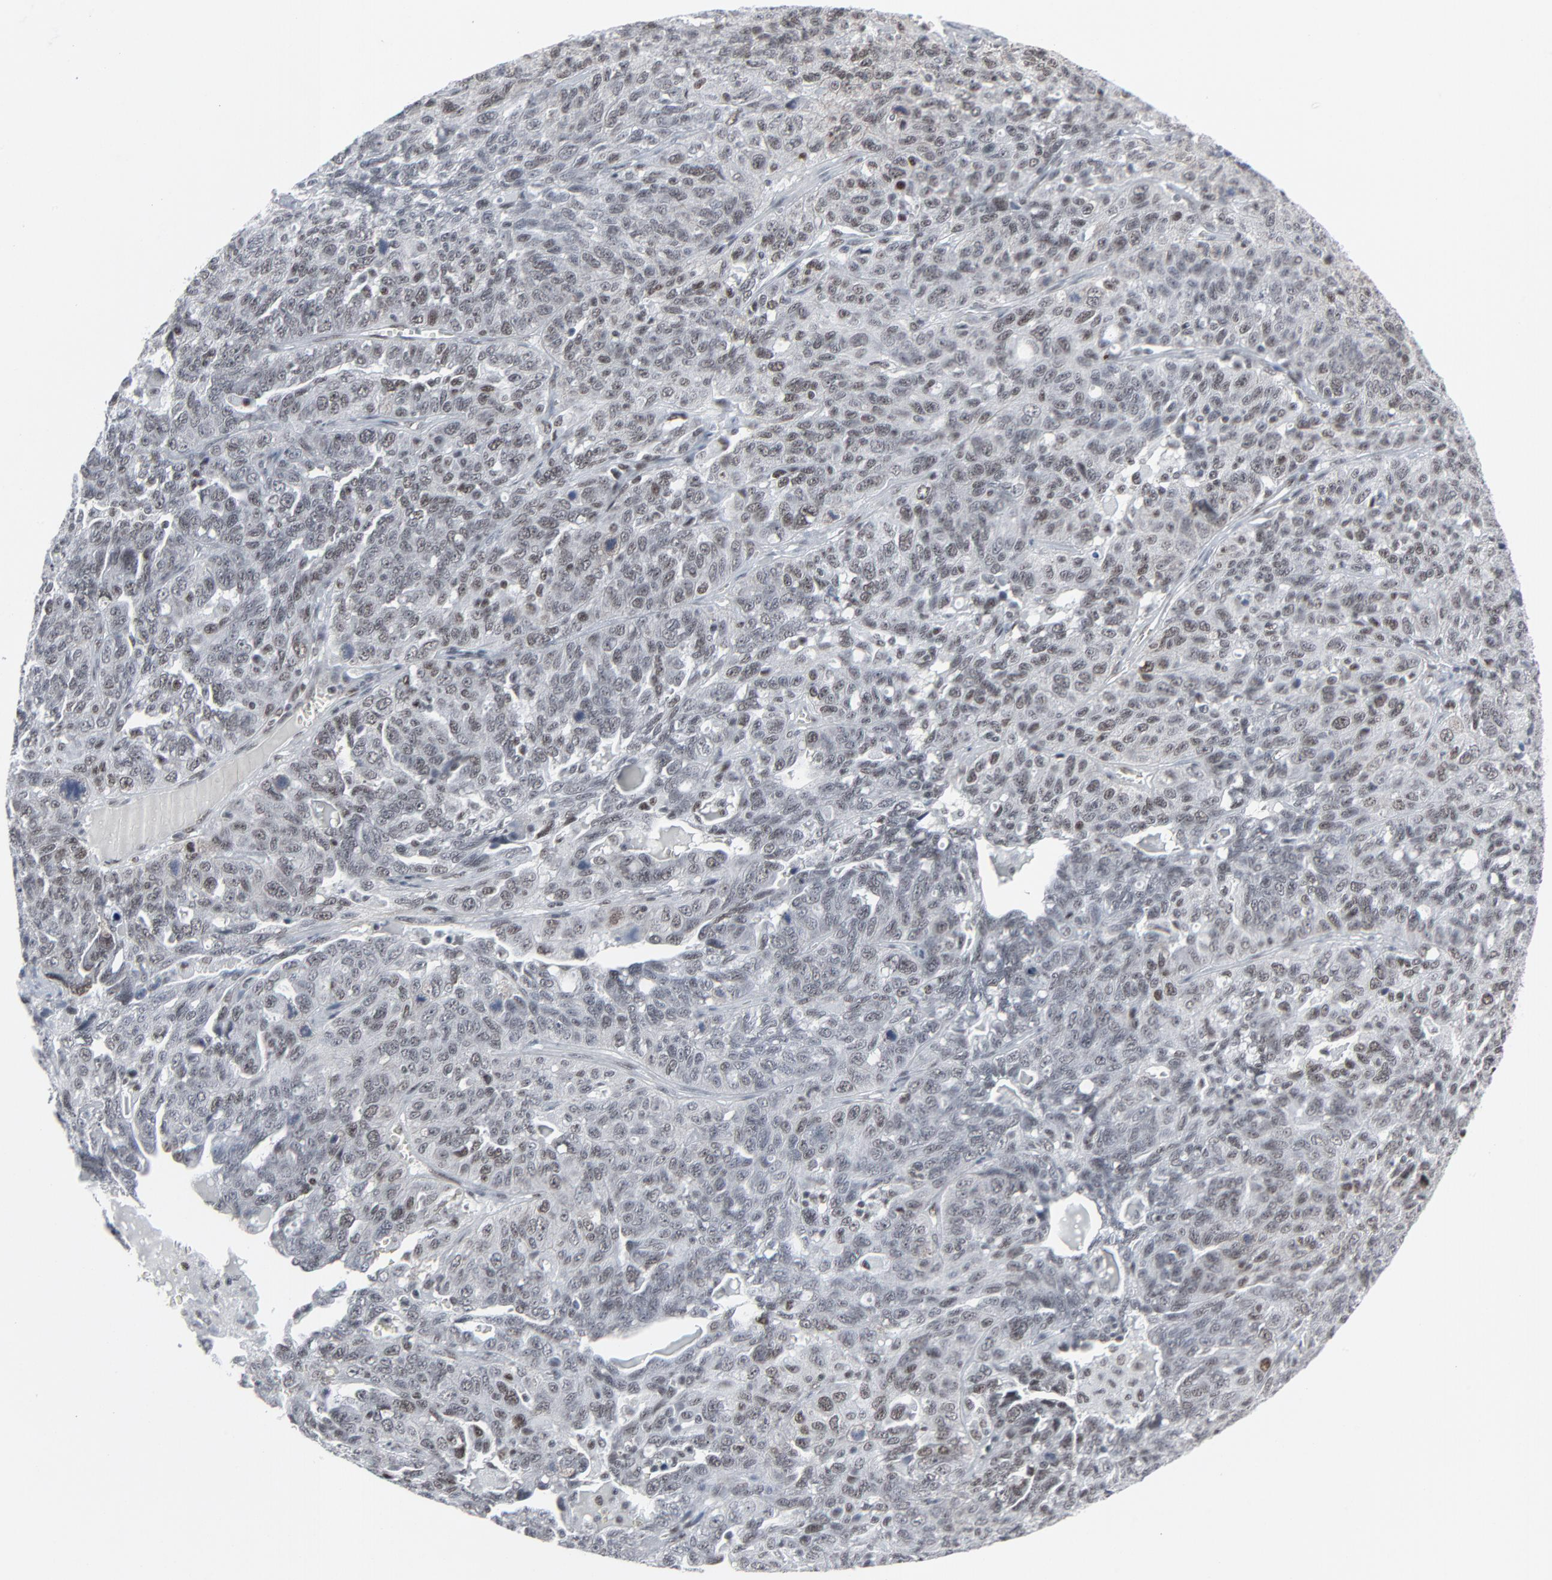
{"staining": {"intensity": "weak", "quantity": "<25%", "location": "nuclear"}, "tissue": "ovarian cancer", "cell_type": "Tumor cells", "image_type": "cancer", "snomed": [{"axis": "morphology", "description": "Cystadenocarcinoma, serous, NOS"}, {"axis": "topography", "description": "Ovary"}], "caption": "Serous cystadenocarcinoma (ovarian) was stained to show a protein in brown. There is no significant positivity in tumor cells. Brightfield microscopy of immunohistochemistry (IHC) stained with DAB (brown) and hematoxylin (blue), captured at high magnification.", "gene": "FBXO28", "patient": {"sex": "female", "age": 71}}